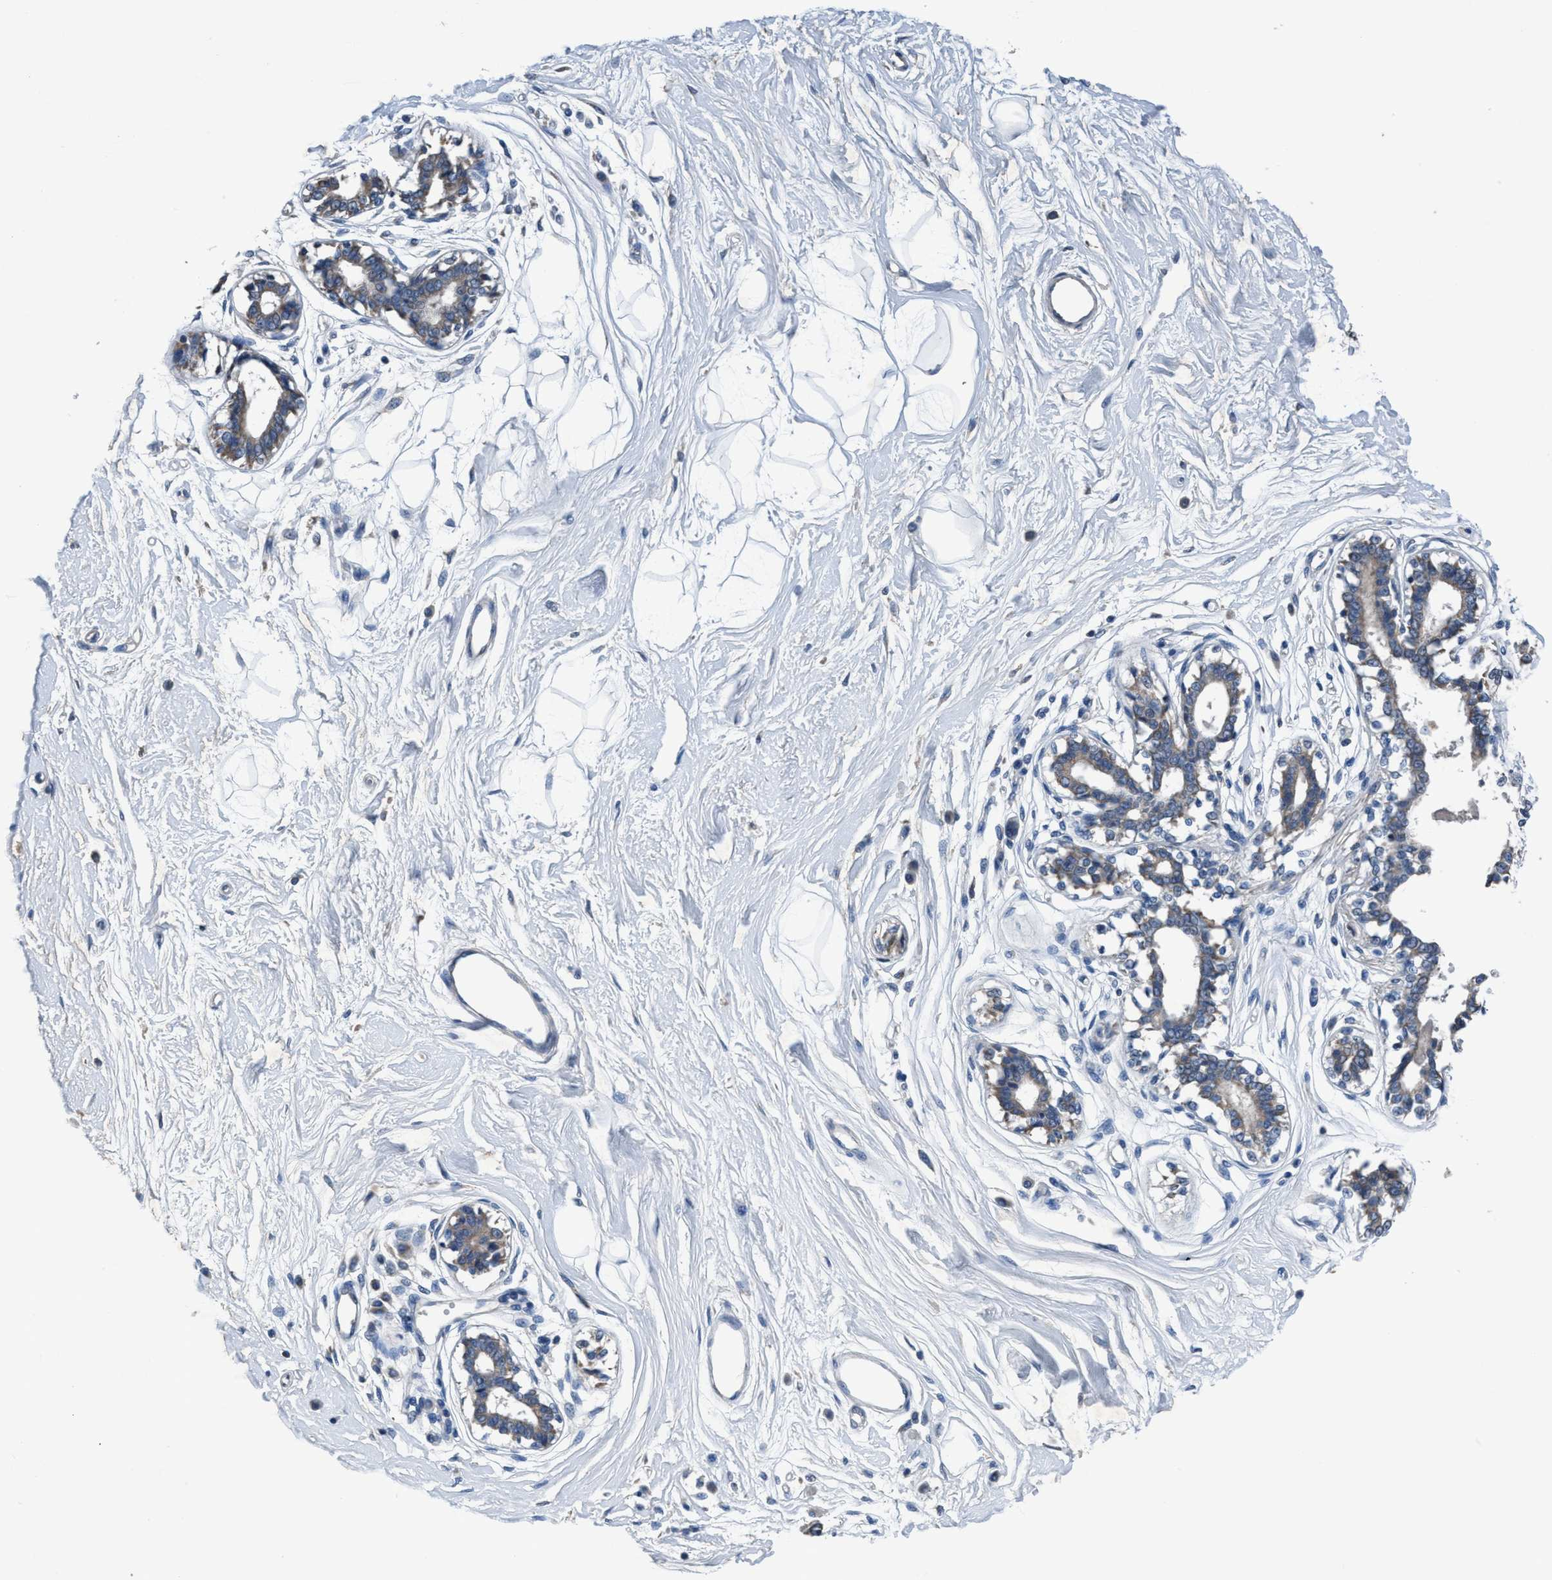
{"staining": {"intensity": "negative", "quantity": "none", "location": "none"}, "tissue": "breast", "cell_type": "Adipocytes", "image_type": "normal", "snomed": [{"axis": "morphology", "description": "Normal tissue, NOS"}, {"axis": "topography", "description": "Breast"}], "caption": "DAB (3,3'-diaminobenzidine) immunohistochemical staining of benign human breast shows no significant staining in adipocytes.", "gene": "ANKFN1", "patient": {"sex": "female", "age": 45}}